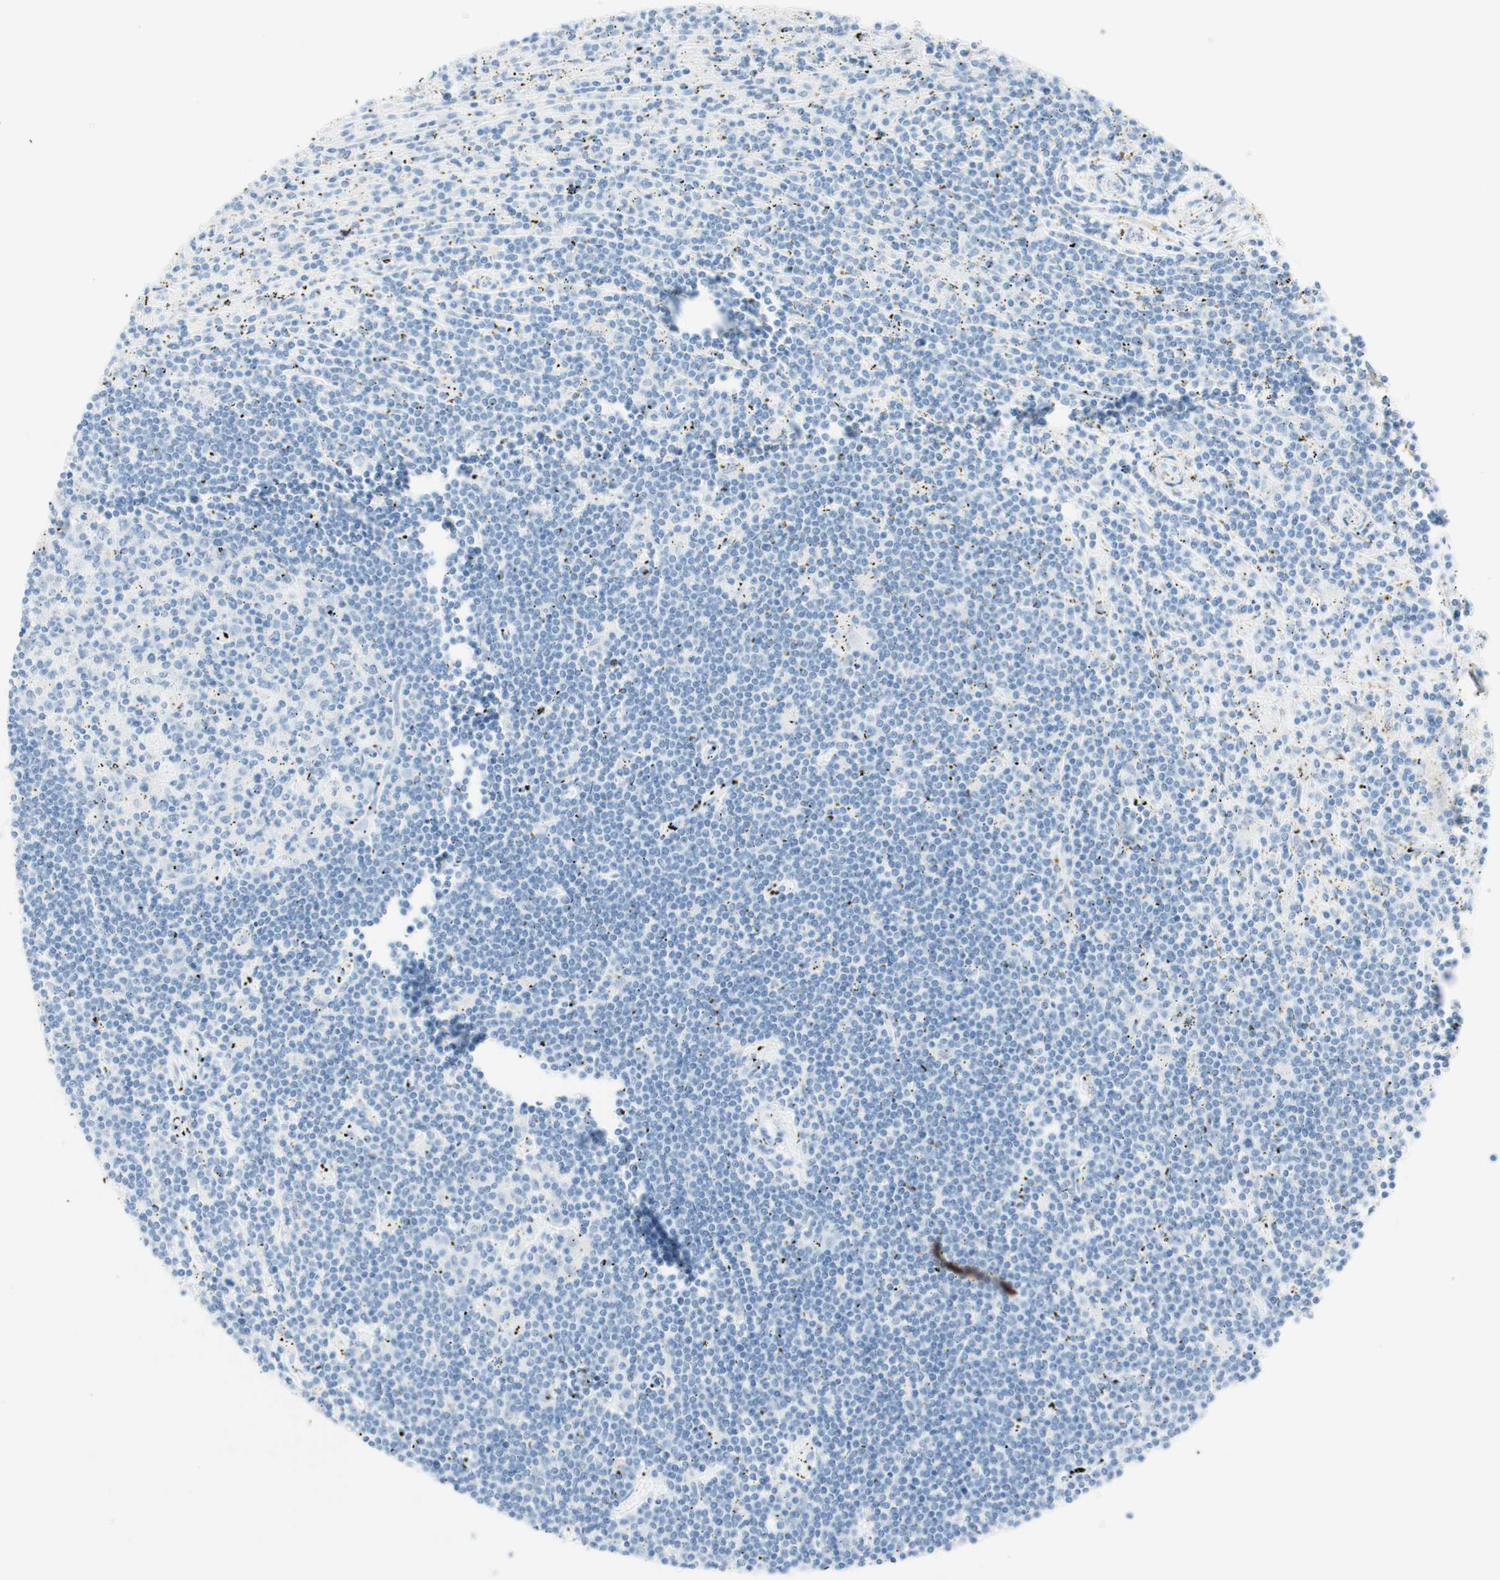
{"staining": {"intensity": "negative", "quantity": "none", "location": "none"}, "tissue": "lymphoma", "cell_type": "Tumor cells", "image_type": "cancer", "snomed": [{"axis": "morphology", "description": "Malignant lymphoma, non-Hodgkin's type, Low grade"}, {"axis": "topography", "description": "Spleen"}], "caption": "High power microscopy micrograph of an immunohistochemistry (IHC) image of lymphoma, revealing no significant positivity in tumor cells. (Immunohistochemistry (ihc), brightfield microscopy, high magnification).", "gene": "TPO", "patient": {"sex": "male", "age": 76}}